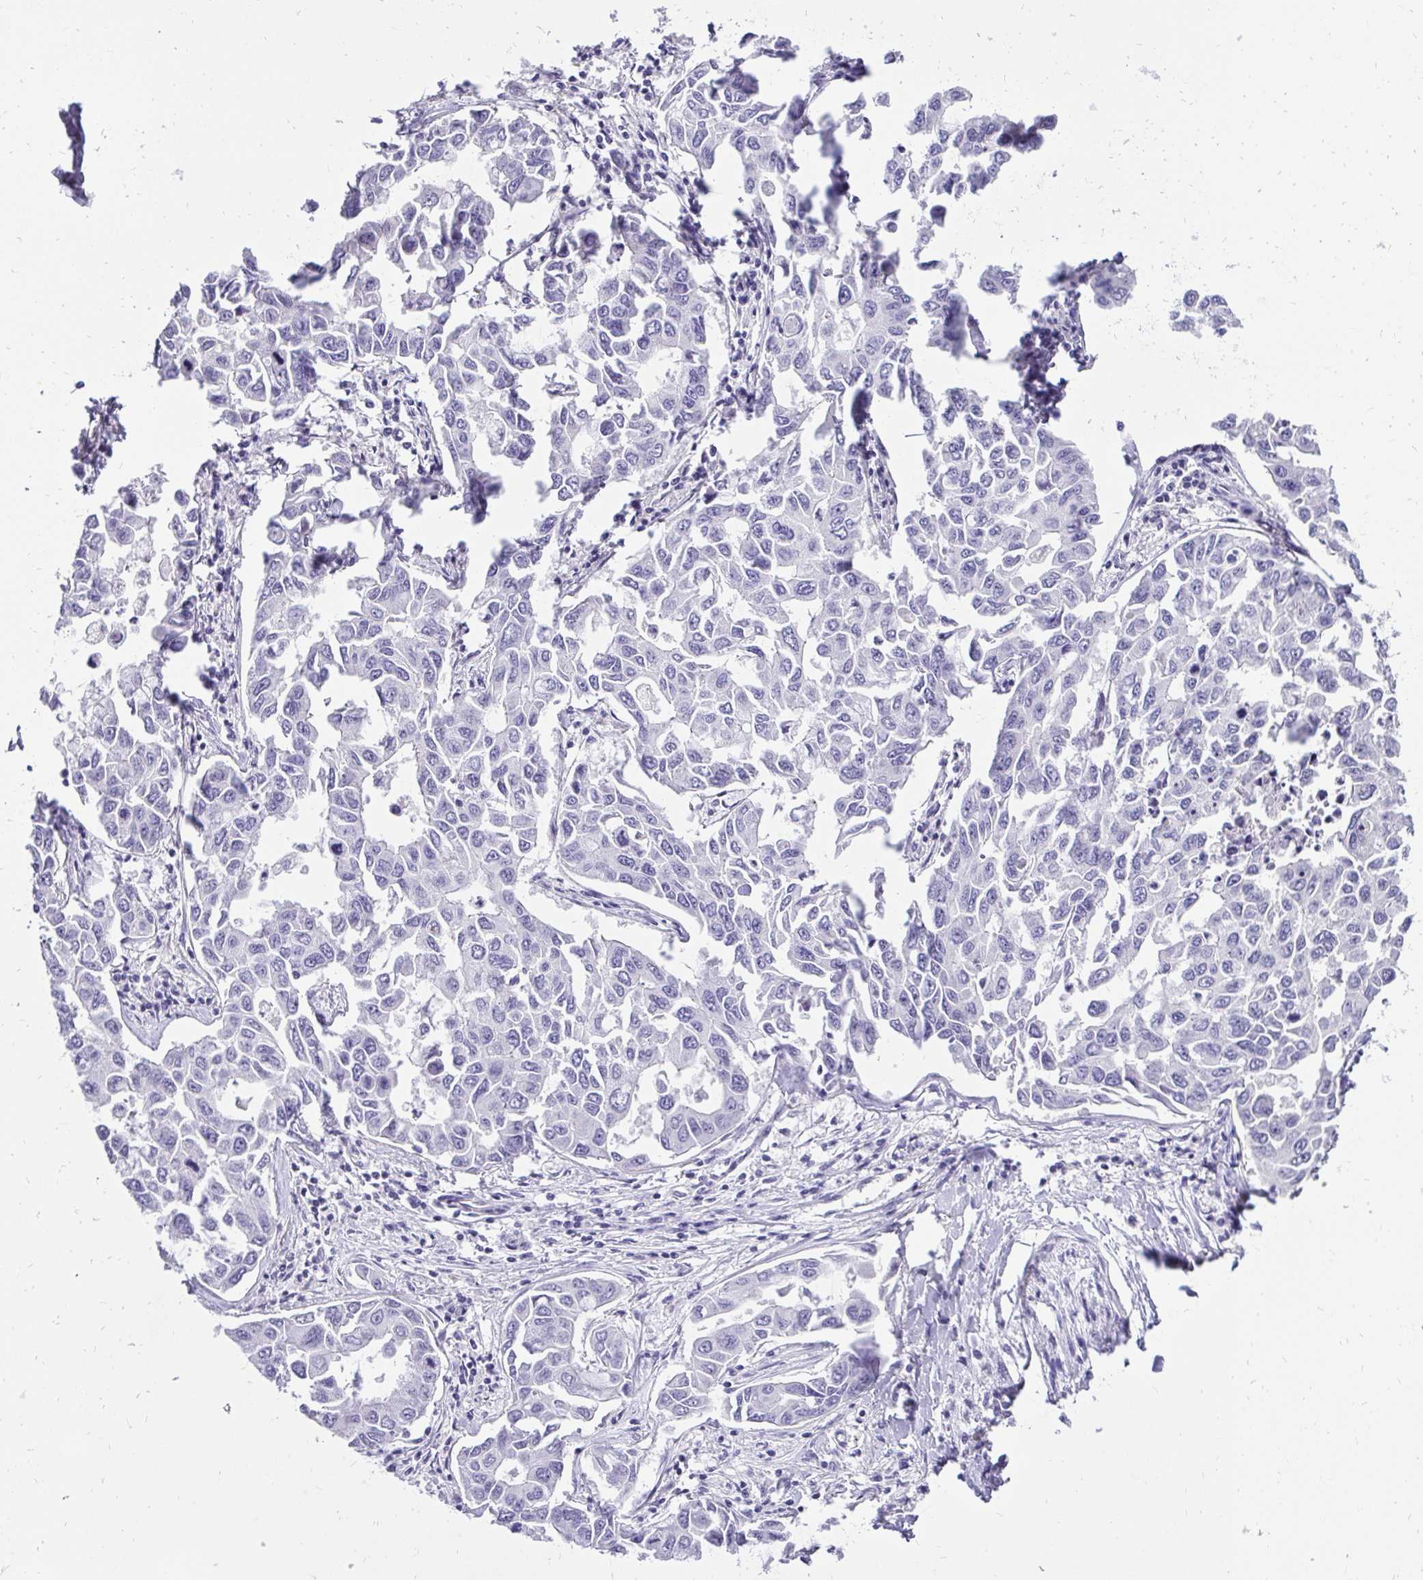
{"staining": {"intensity": "negative", "quantity": "none", "location": "none"}, "tissue": "lung cancer", "cell_type": "Tumor cells", "image_type": "cancer", "snomed": [{"axis": "morphology", "description": "Adenocarcinoma, NOS"}, {"axis": "topography", "description": "Lung"}], "caption": "Tumor cells are negative for protein expression in human lung cancer (adenocarcinoma).", "gene": "ZNF860", "patient": {"sex": "male", "age": 64}}